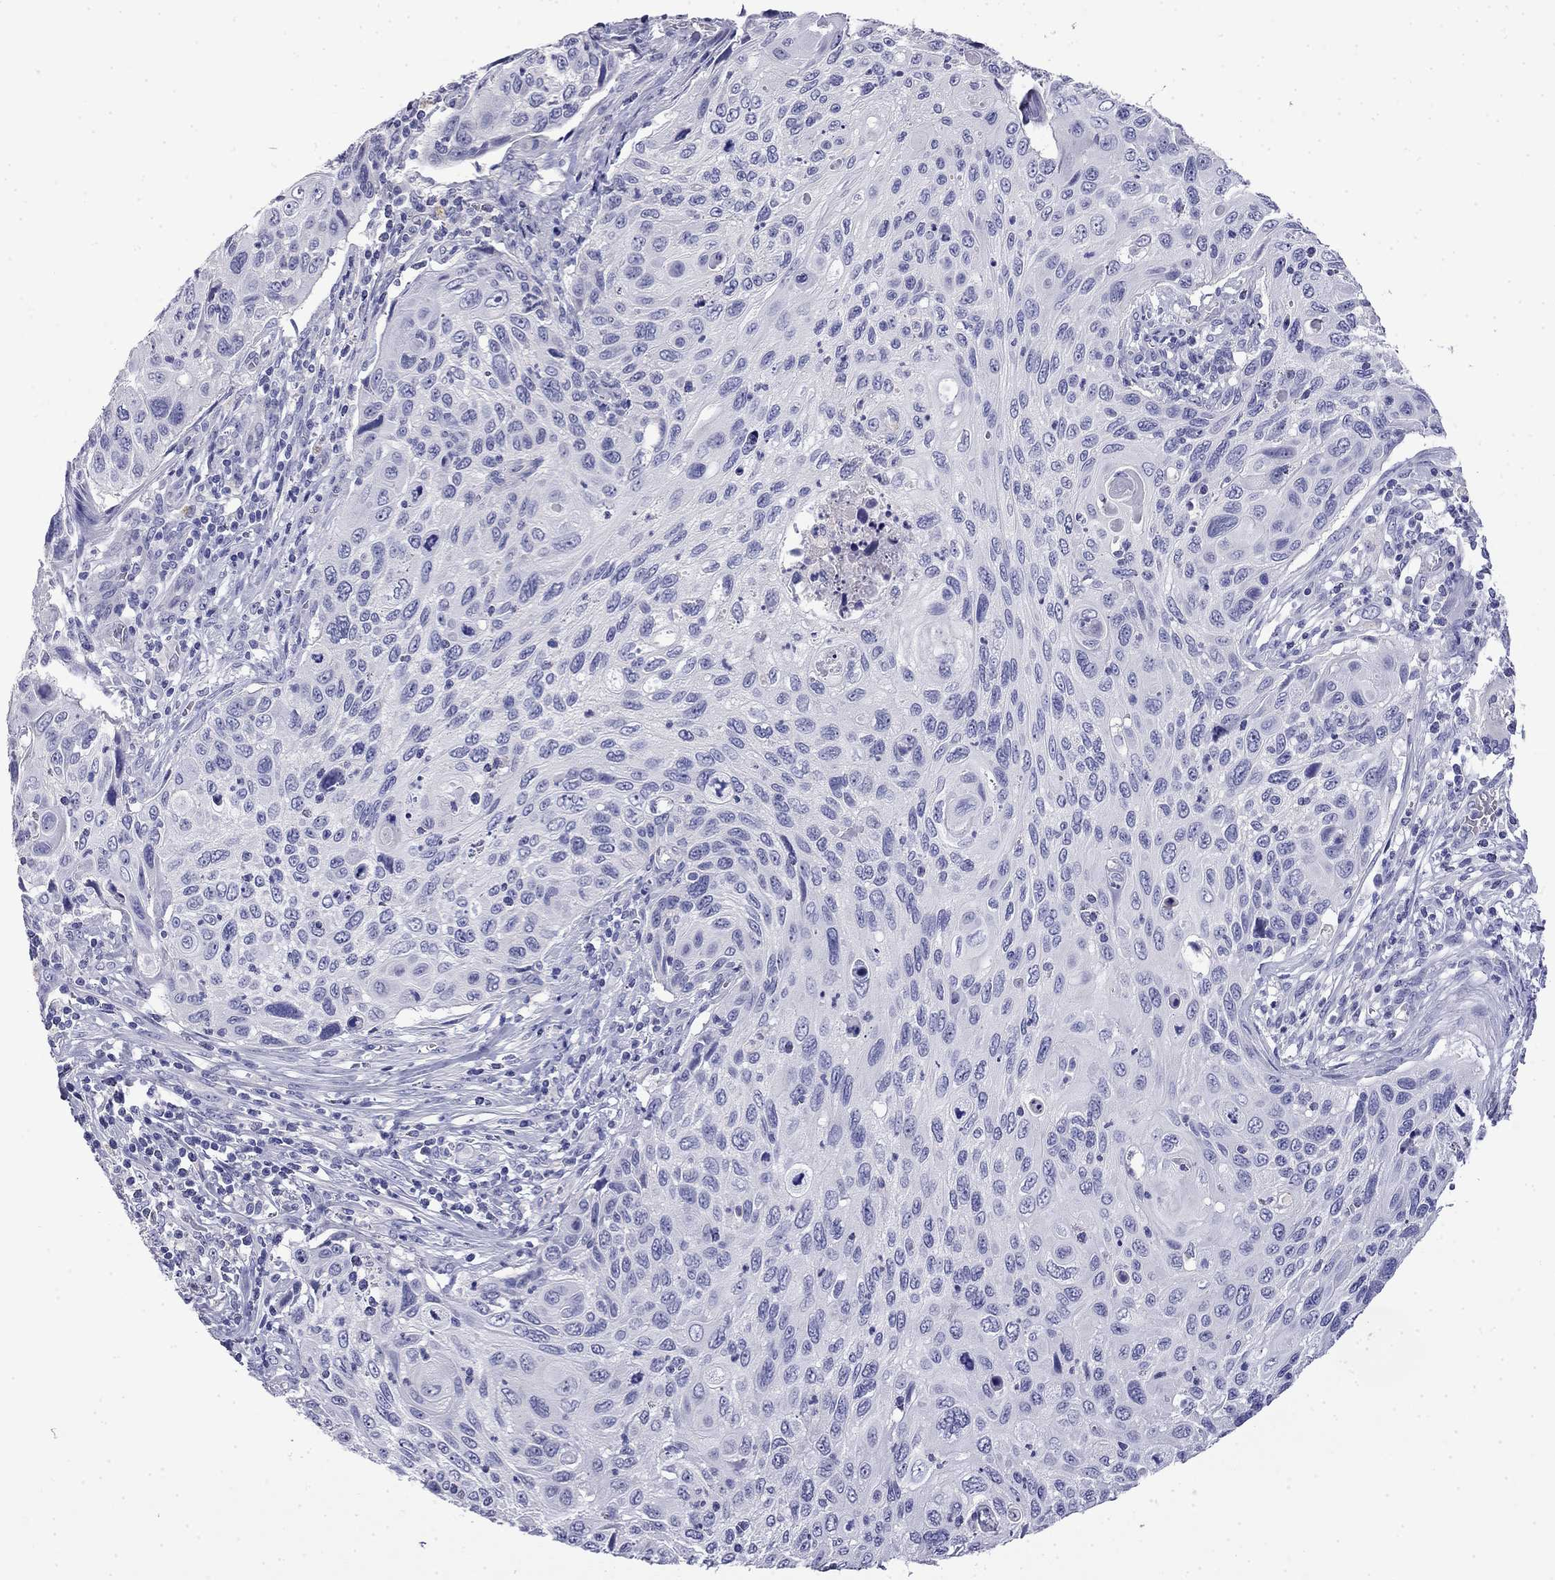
{"staining": {"intensity": "negative", "quantity": "none", "location": "none"}, "tissue": "cervical cancer", "cell_type": "Tumor cells", "image_type": "cancer", "snomed": [{"axis": "morphology", "description": "Squamous cell carcinoma, NOS"}, {"axis": "topography", "description": "Cervix"}], "caption": "The photomicrograph exhibits no significant staining in tumor cells of cervical cancer.", "gene": "MYO15A", "patient": {"sex": "female", "age": 70}}